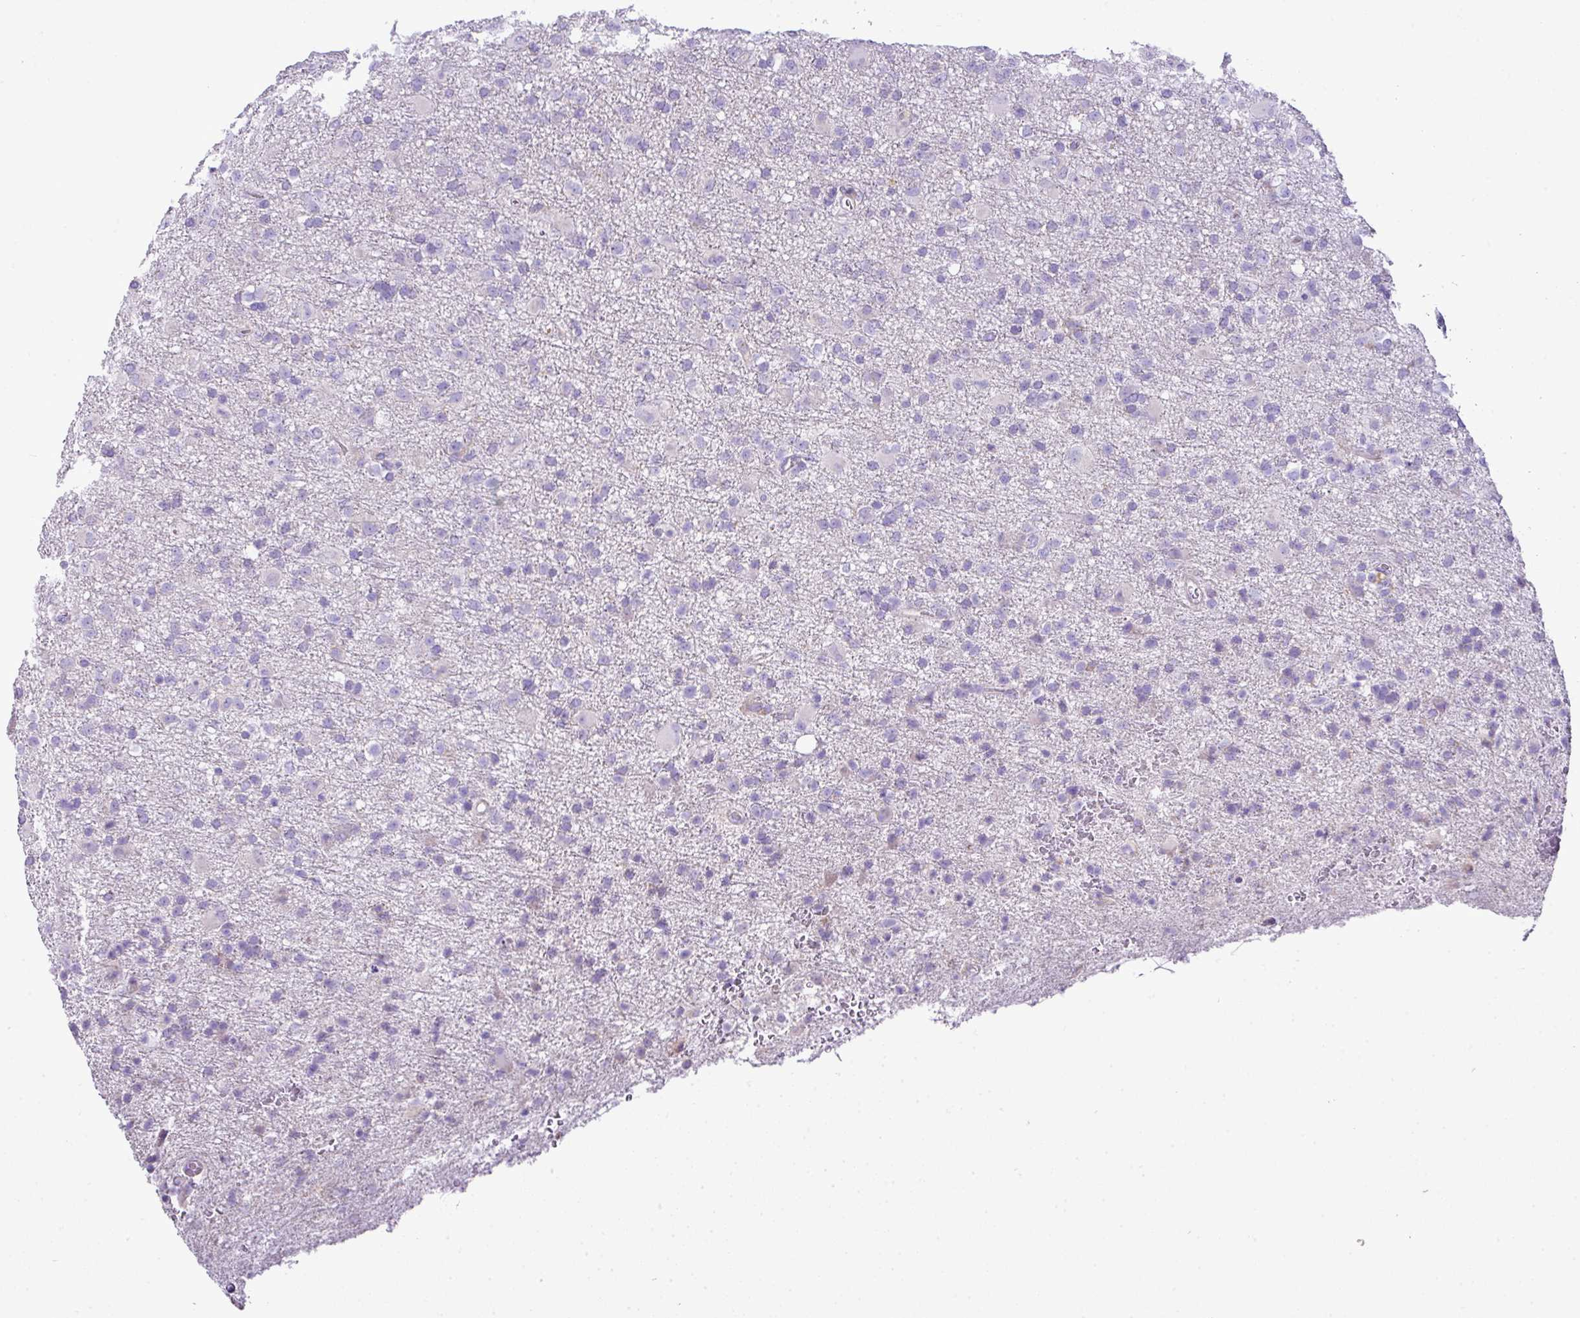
{"staining": {"intensity": "negative", "quantity": "none", "location": "none"}, "tissue": "glioma", "cell_type": "Tumor cells", "image_type": "cancer", "snomed": [{"axis": "morphology", "description": "Glioma, malignant, Low grade"}, {"axis": "topography", "description": "Brain"}], "caption": "DAB immunohistochemical staining of human malignant glioma (low-grade) shows no significant expression in tumor cells. (DAB (3,3'-diaminobenzidine) IHC visualized using brightfield microscopy, high magnification).", "gene": "PGAP4", "patient": {"sex": "male", "age": 65}}